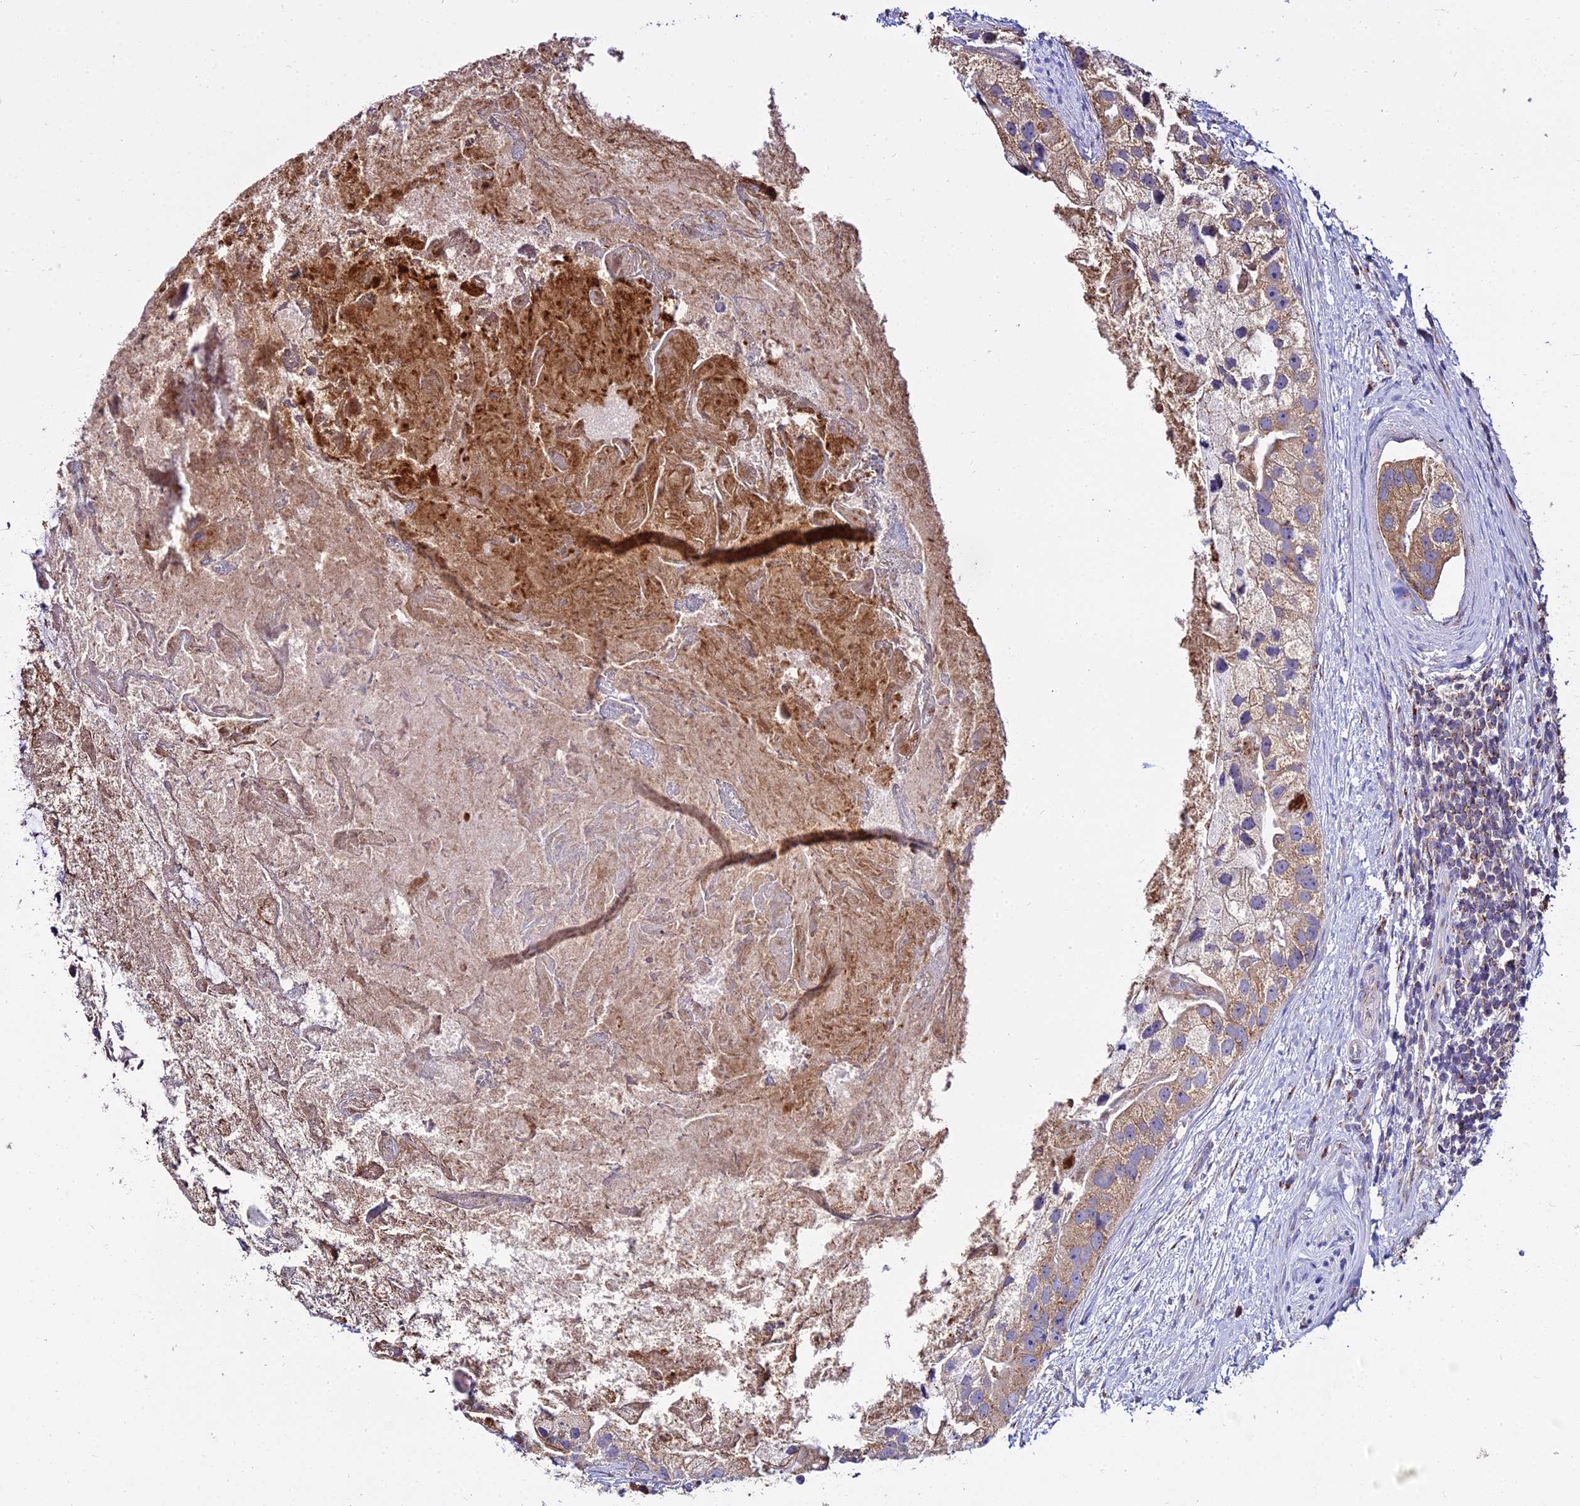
{"staining": {"intensity": "weak", "quantity": ">75%", "location": "cytoplasmic/membranous"}, "tissue": "prostate cancer", "cell_type": "Tumor cells", "image_type": "cancer", "snomed": [{"axis": "morphology", "description": "Adenocarcinoma, High grade"}, {"axis": "topography", "description": "Prostate"}], "caption": "A micrograph of human prostate cancer stained for a protein shows weak cytoplasmic/membranous brown staining in tumor cells. (DAB (3,3'-diaminobenzidine) IHC, brown staining for protein, blue staining for nuclei).", "gene": "PEX19", "patient": {"sex": "male", "age": 62}}